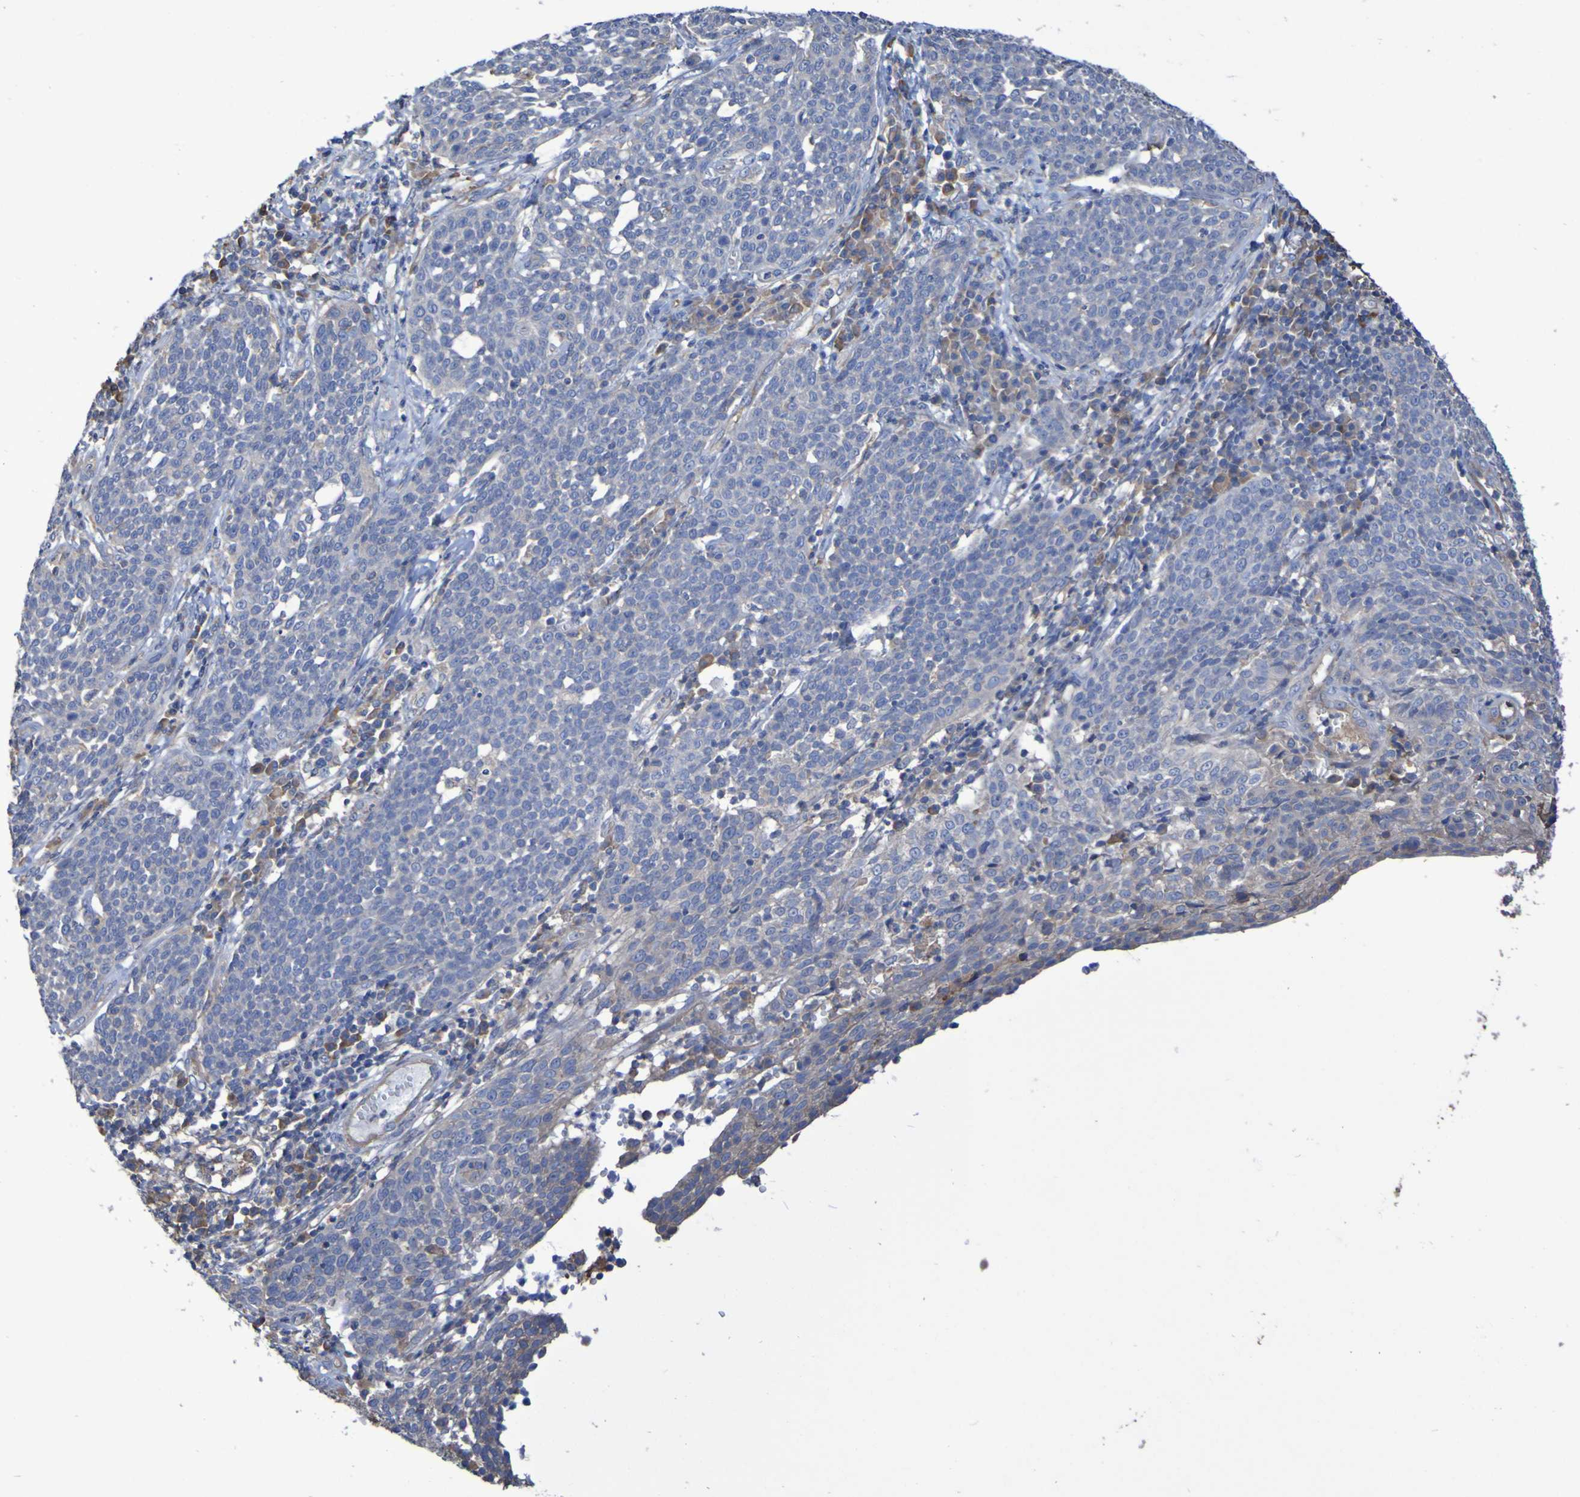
{"staining": {"intensity": "negative", "quantity": "none", "location": "none"}, "tissue": "cervical cancer", "cell_type": "Tumor cells", "image_type": "cancer", "snomed": [{"axis": "morphology", "description": "Squamous cell carcinoma, NOS"}, {"axis": "topography", "description": "Cervix"}], "caption": "IHC micrograph of neoplastic tissue: cervical cancer (squamous cell carcinoma) stained with DAB exhibits no significant protein staining in tumor cells. The staining was performed using DAB (3,3'-diaminobenzidine) to visualize the protein expression in brown, while the nuclei were stained in blue with hematoxylin (Magnification: 20x).", "gene": "SYNJ1", "patient": {"sex": "female", "age": 34}}